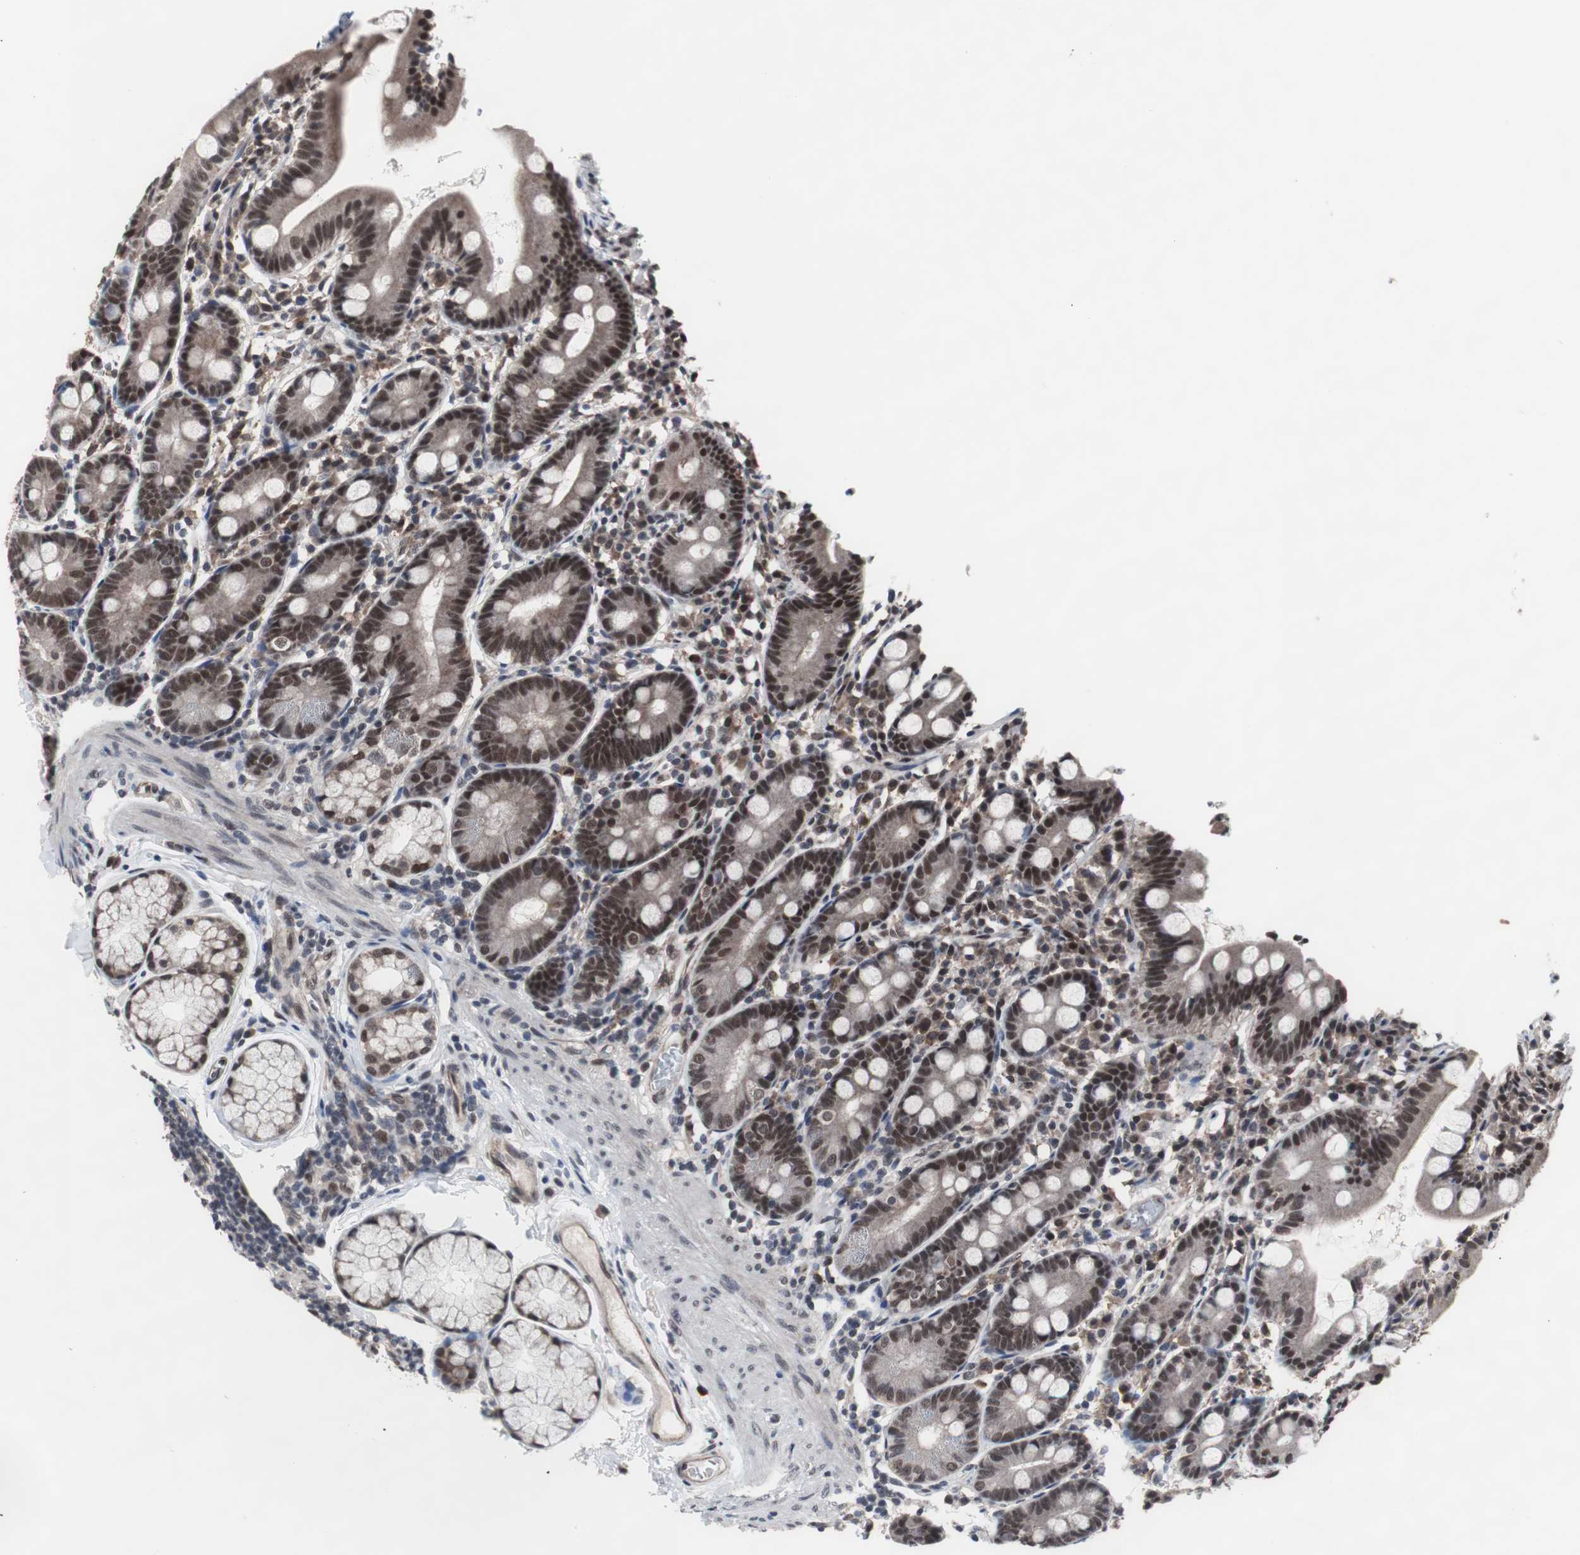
{"staining": {"intensity": "strong", "quantity": ">75%", "location": "cytoplasmic/membranous,nuclear"}, "tissue": "duodenum", "cell_type": "Glandular cells", "image_type": "normal", "snomed": [{"axis": "morphology", "description": "Normal tissue, NOS"}, {"axis": "topography", "description": "Duodenum"}], "caption": "IHC histopathology image of unremarkable duodenum stained for a protein (brown), which exhibits high levels of strong cytoplasmic/membranous,nuclear expression in approximately >75% of glandular cells.", "gene": "GTF2F2", "patient": {"sex": "male", "age": 50}}